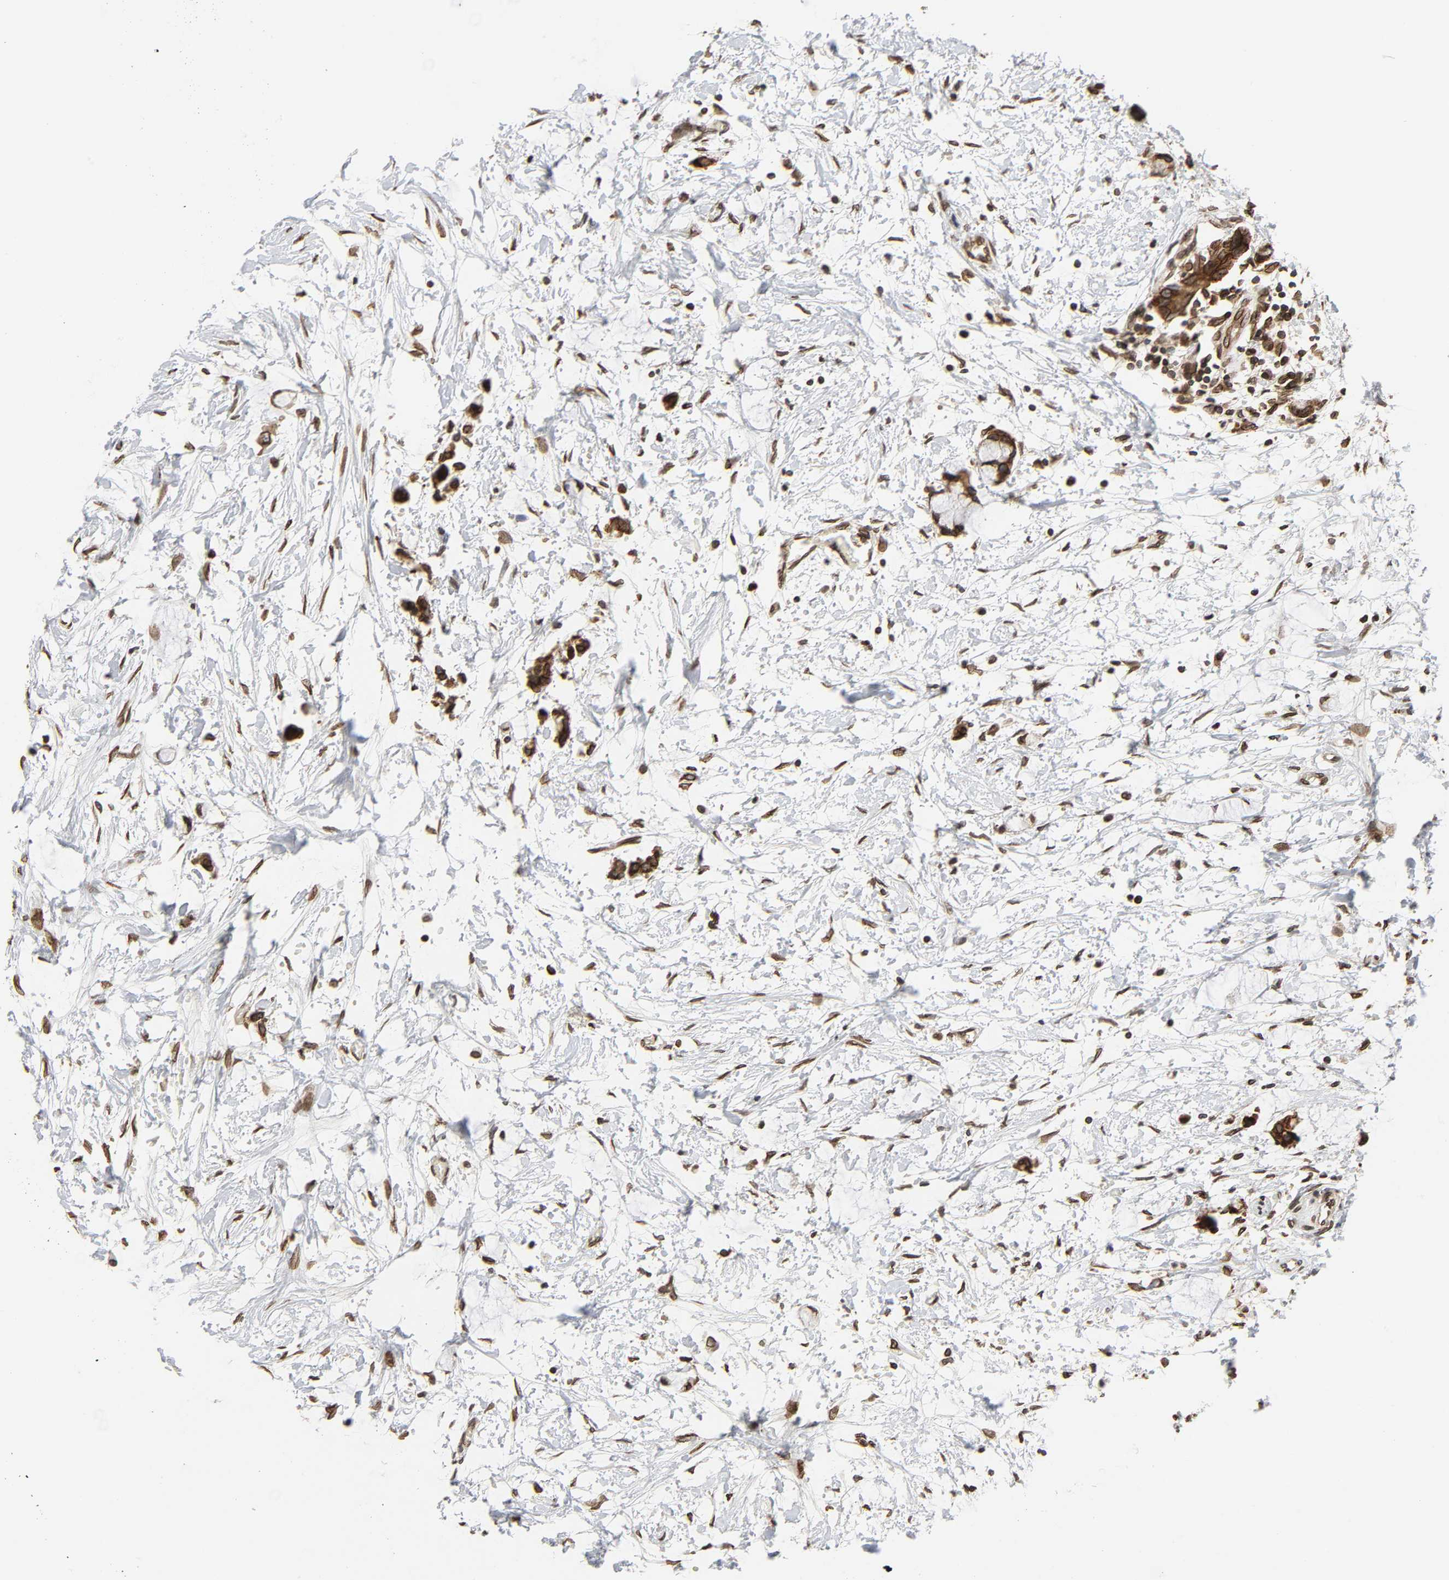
{"staining": {"intensity": "strong", "quantity": ">75%", "location": "cytoplasmic/membranous,nuclear"}, "tissue": "colorectal cancer", "cell_type": "Tumor cells", "image_type": "cancer", "snomed": [{"axis": "morphology", "description": "Normal tissue, NOS"}, {"axis": "morphology", "description": "Adenocarcinoma, NOS"}, {"axis": "topography", "description": "Colon"}, {"axis": "topography", "description": "Peripheral nerve tissue"}], "caption": "IHC image of neoplastic tissue: human colorectal adenocarcinoma stained using IHC shows high levels of strong protein expression localized specifically in the cytoplasmic/membranous and nuclear of tumor cells, appearing as a cytoplasmic/membranous and nuclear brown color.", "gene": "RANGAP1", "patient": {"sex": "male", "age": 14}}